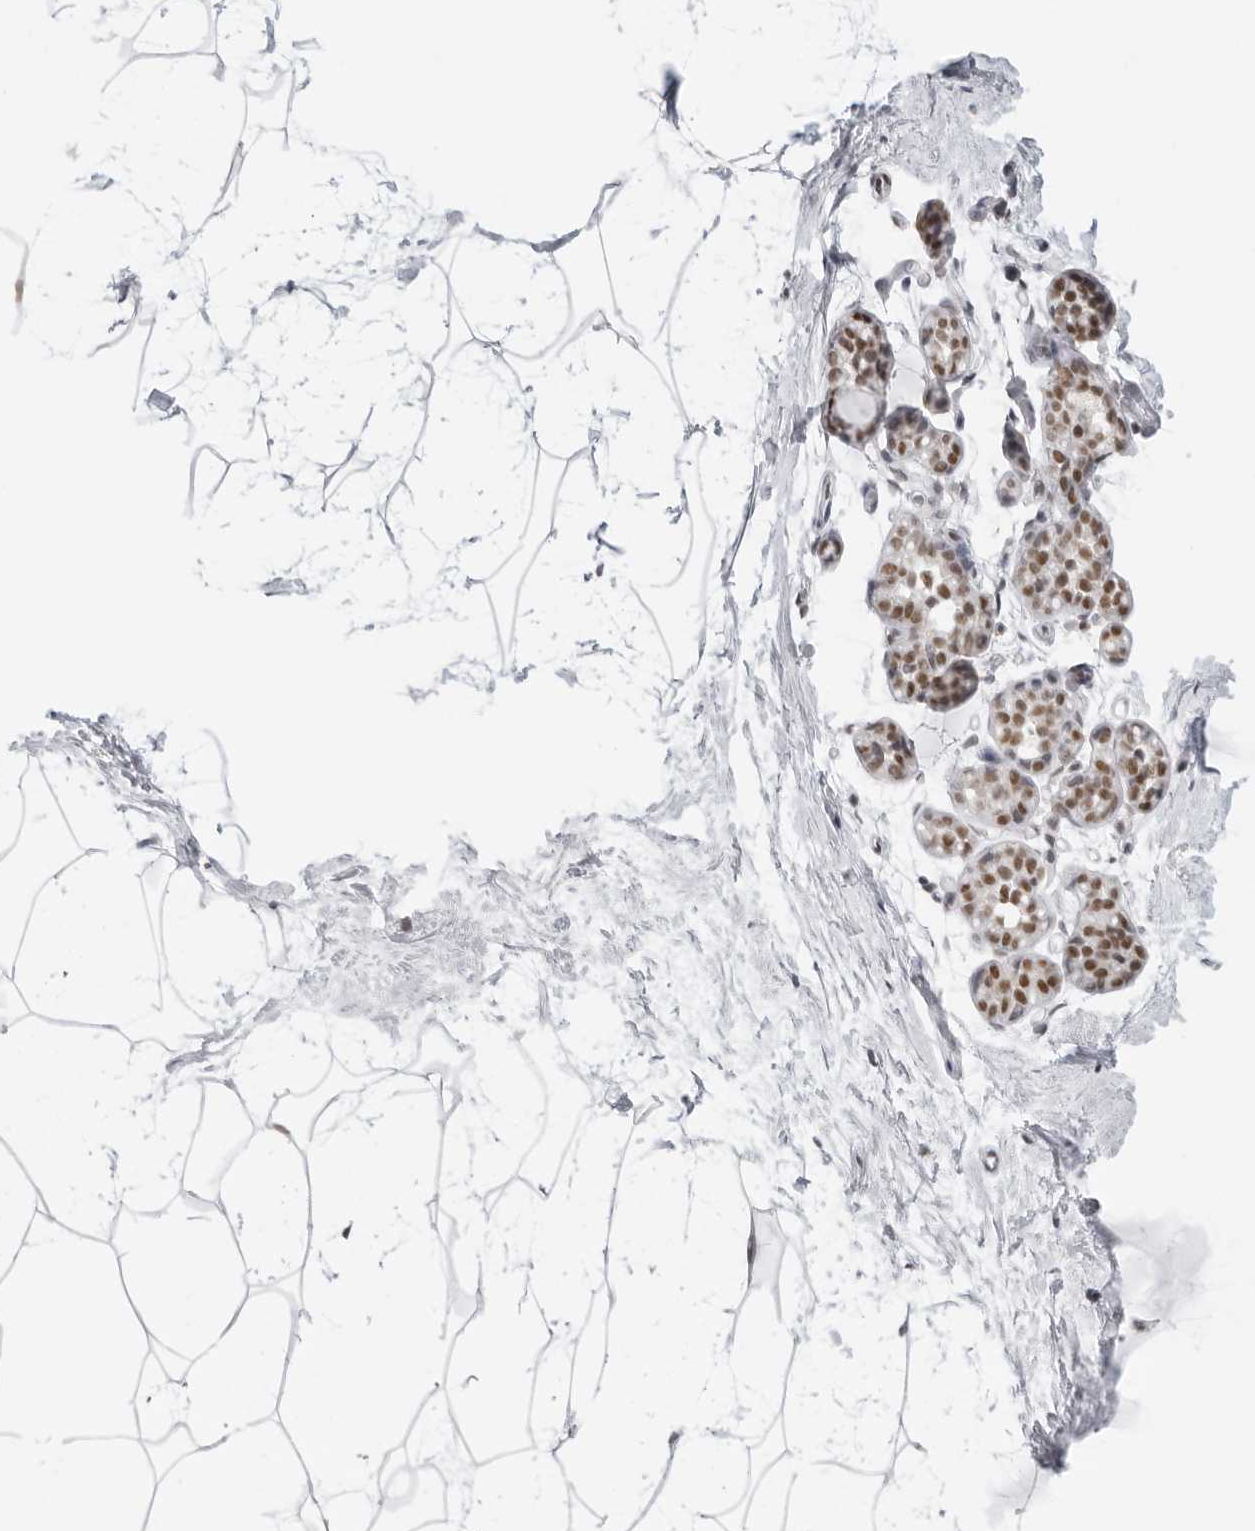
{"staining": {"intensity": "moderate", "quantity": ">75%", "location": "nuclear"}, "tissue": "breast", "cell_type": "Adipocytes", "image_type": "normal", "snomed": [{"axis": "morphology", "description": "Normal tissue, NOS"}, {"axis": "topography", "description": "Breast"}], "caption": "Protein expression analysis of benign breast exhibits moderate nuclear expression in approximately >75% of adipocytes.", "gene": "RPA2", "patient": {"sex": "female", "age": 62}}